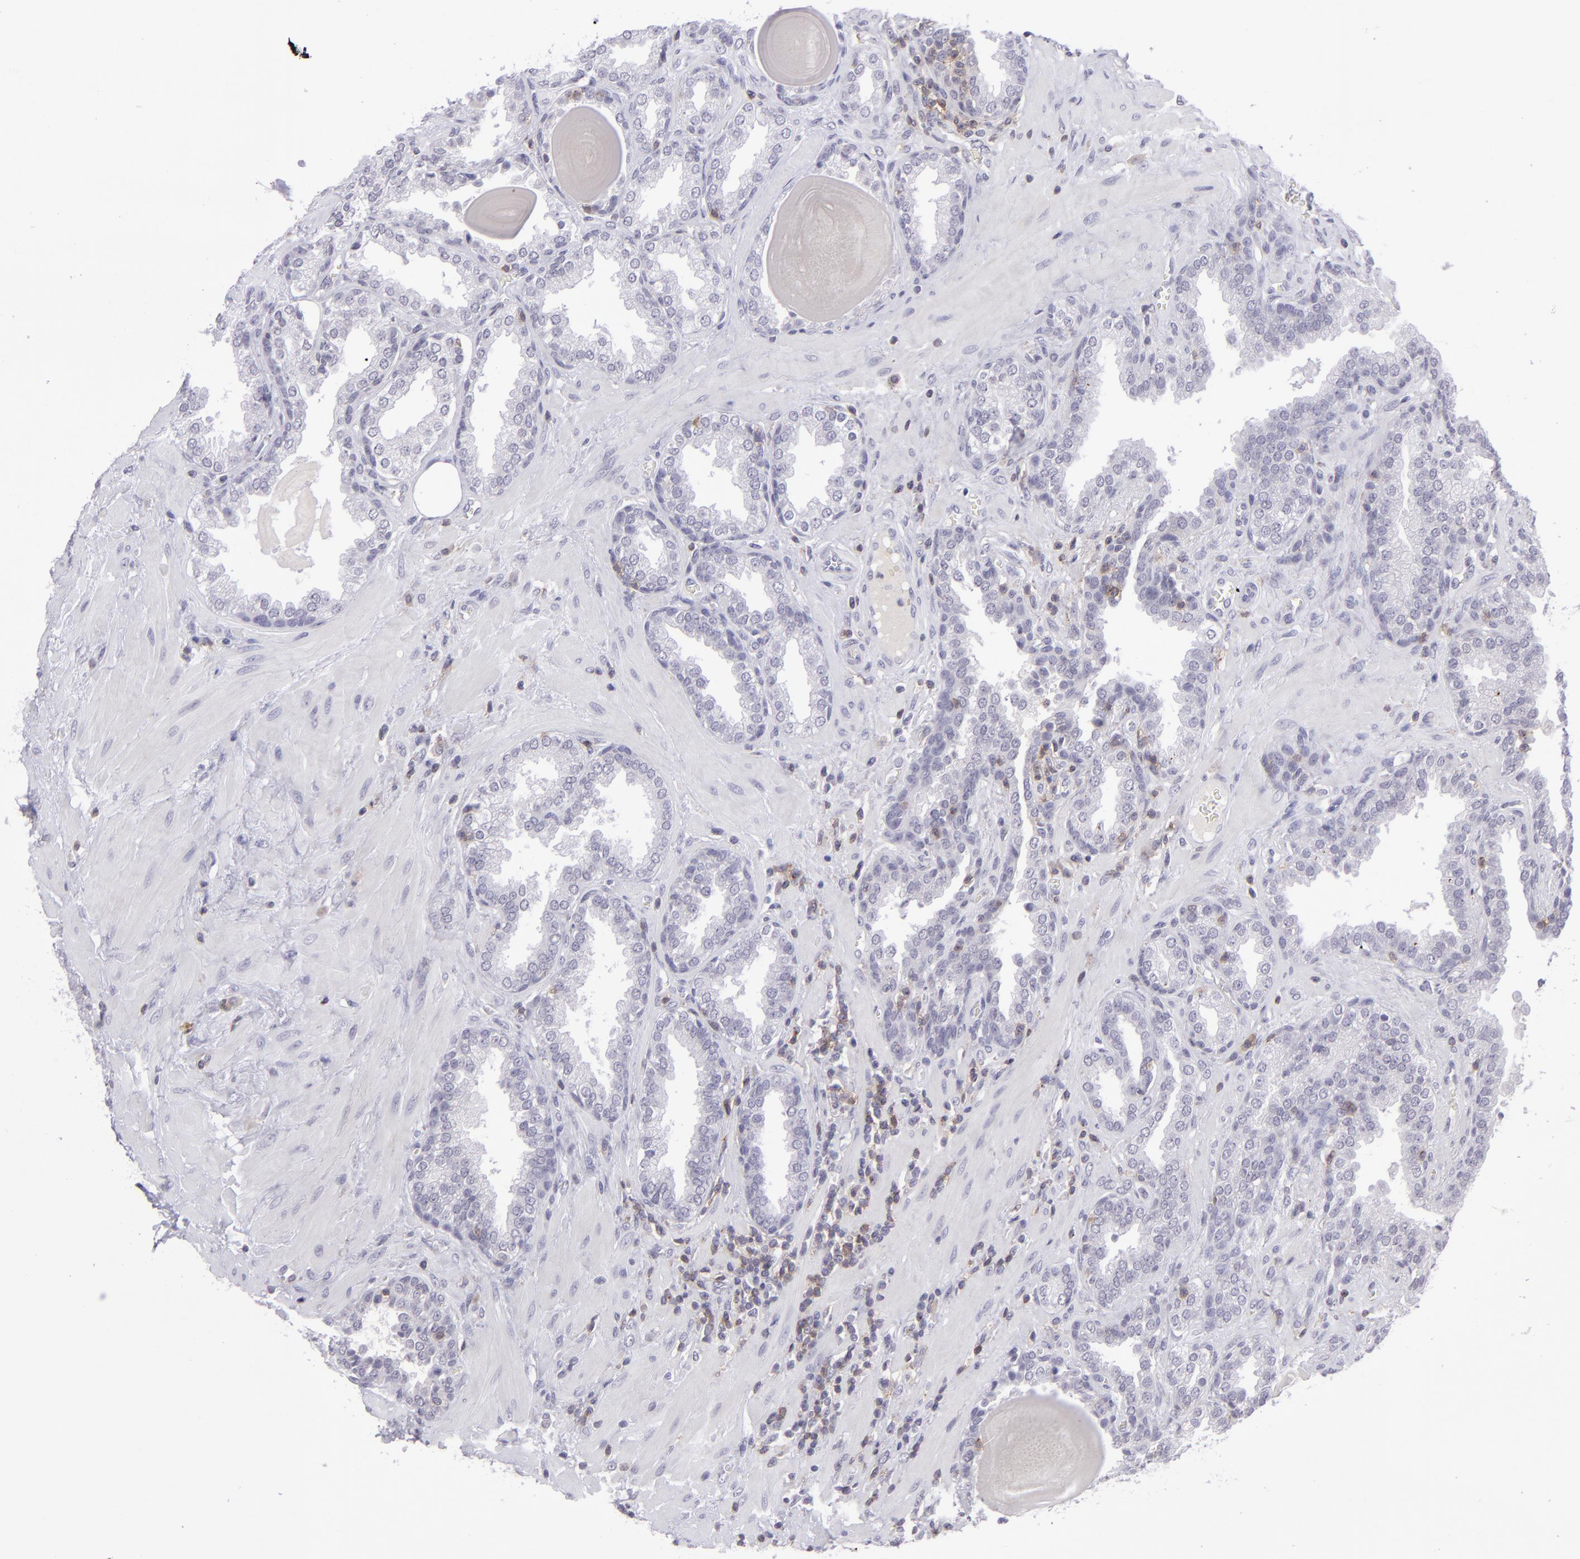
{"staining": {"intensity": "negative", "quantity": "none", "location": "none"}, "tissue": "prostate", "cell_type": "Glandular cells", "image_type": "normal", "snomed": [{"axis": "morphology", "description": "Normal tissue, NOS"}, {"axis": "topography", "description": "Prostate"}], "caption": "IHC of unremarkable prostate reveals no positivity in glandular cells. The staining is performed using DAB (3,3'-diaminobenzidine) brown chromogen with nuclei counter-stained in using hematoxylin.", "gene": "CD48", "patient": {"sex": "male", "age": 51}}